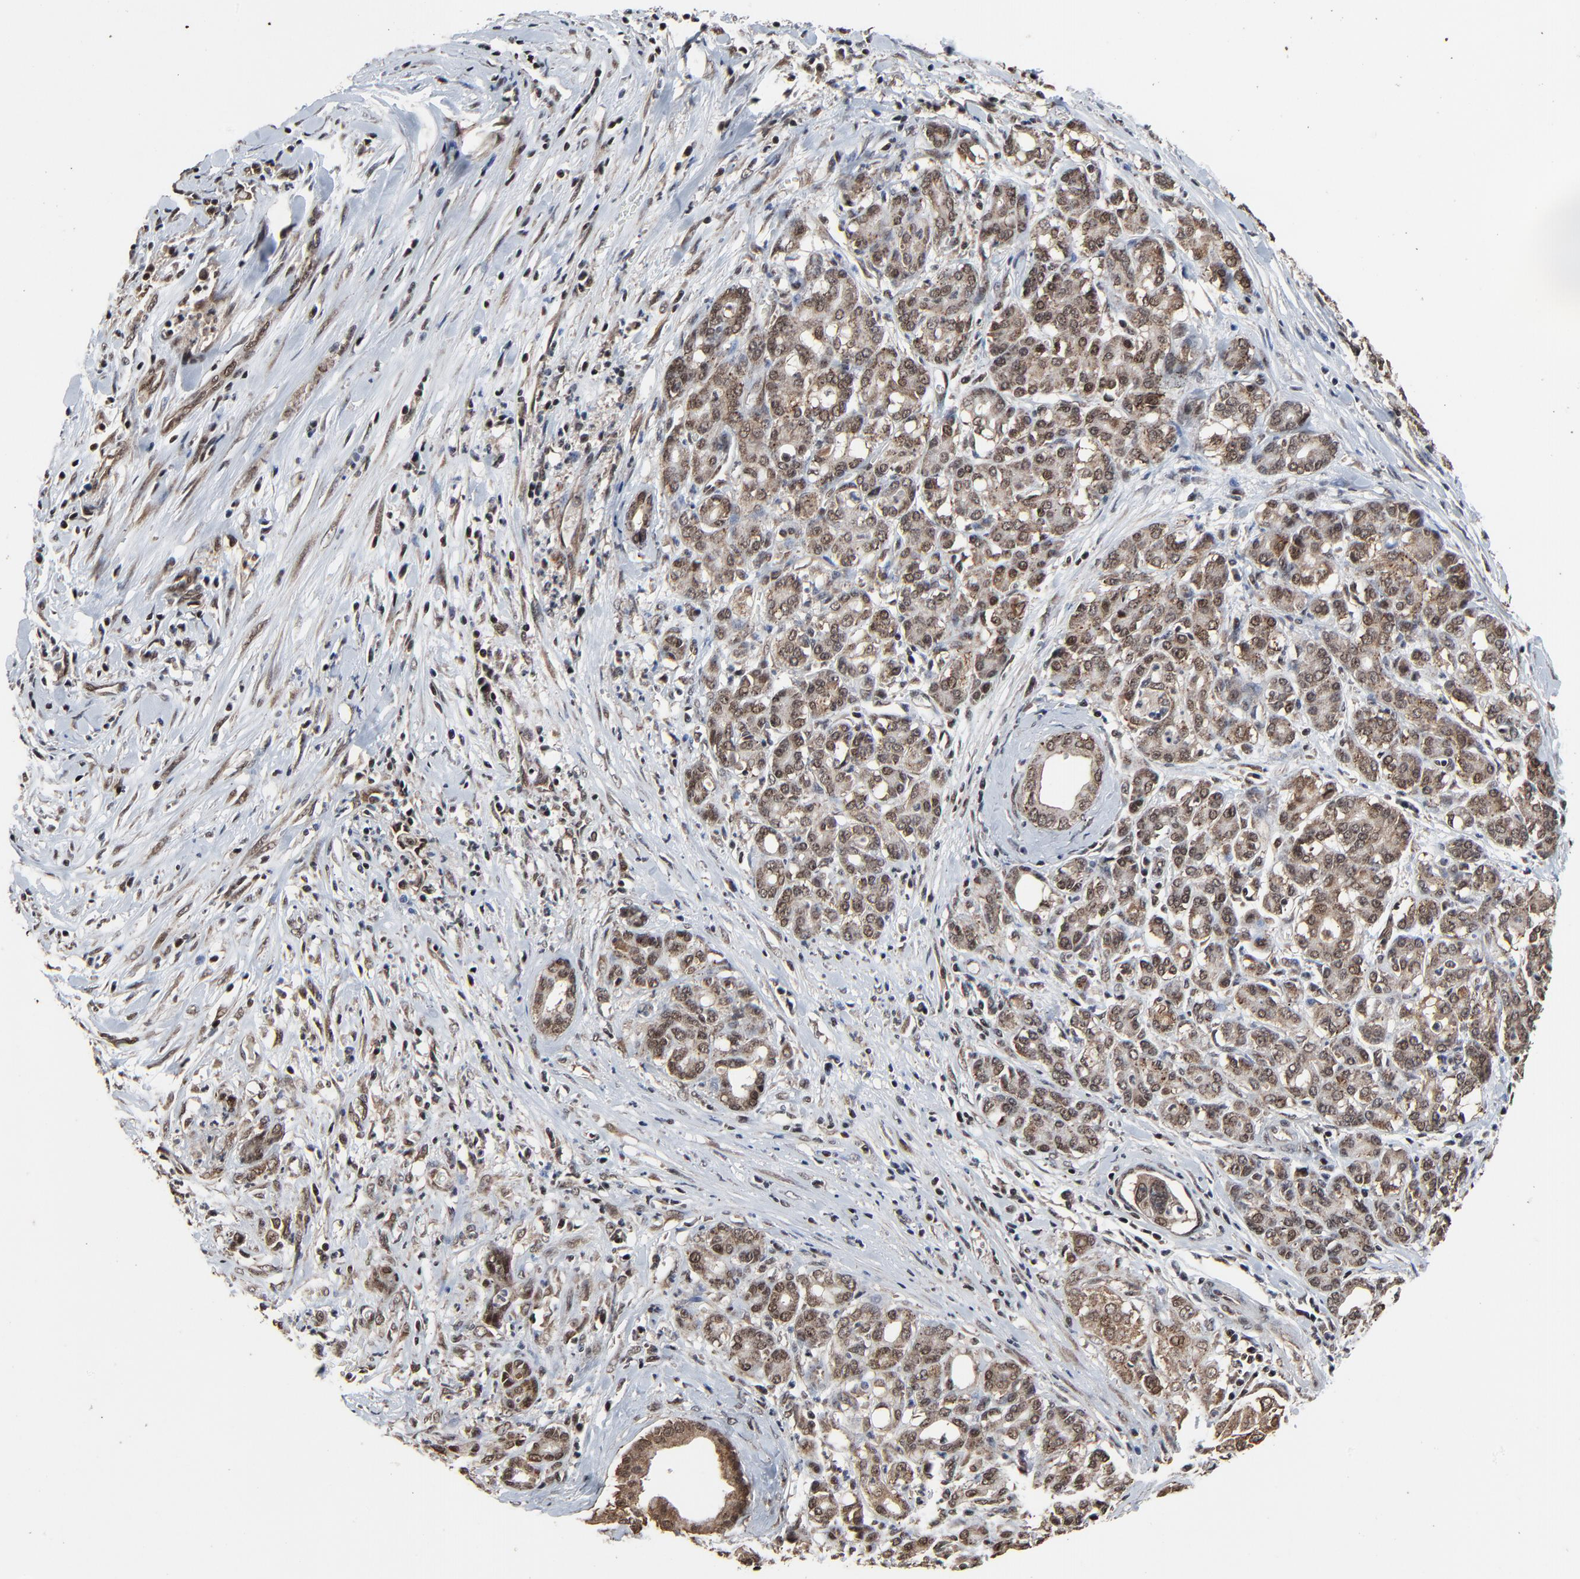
{"staining": {"intensity": "moderate", "quantity": ">75%", "location": "cytoplasmic/membranous,nuclear"}, "tissue": "pancreatic cancer", "cell_type": "Tumor cells", "image_type": "cancer", "snomed": [{"axis": "morphology", "description": "Adenocarcinoma, NOS"}, {"axis": "topography", "description": "Pancreas"}], "caption": "Immunohistochemistry micrograph of neoplastic tissue: human pancreatic adenocarcinoma stained using immunohistochemistry displays medium levels of moderate protein expression localized specifically in the cytoplasmic/membranous and nuclear of tumor cells, appearing as a cytoplasmic/membranous and nuclear brown color.", "gene": "RHOJ", "patient": {"sex": "female", "age": 52}}